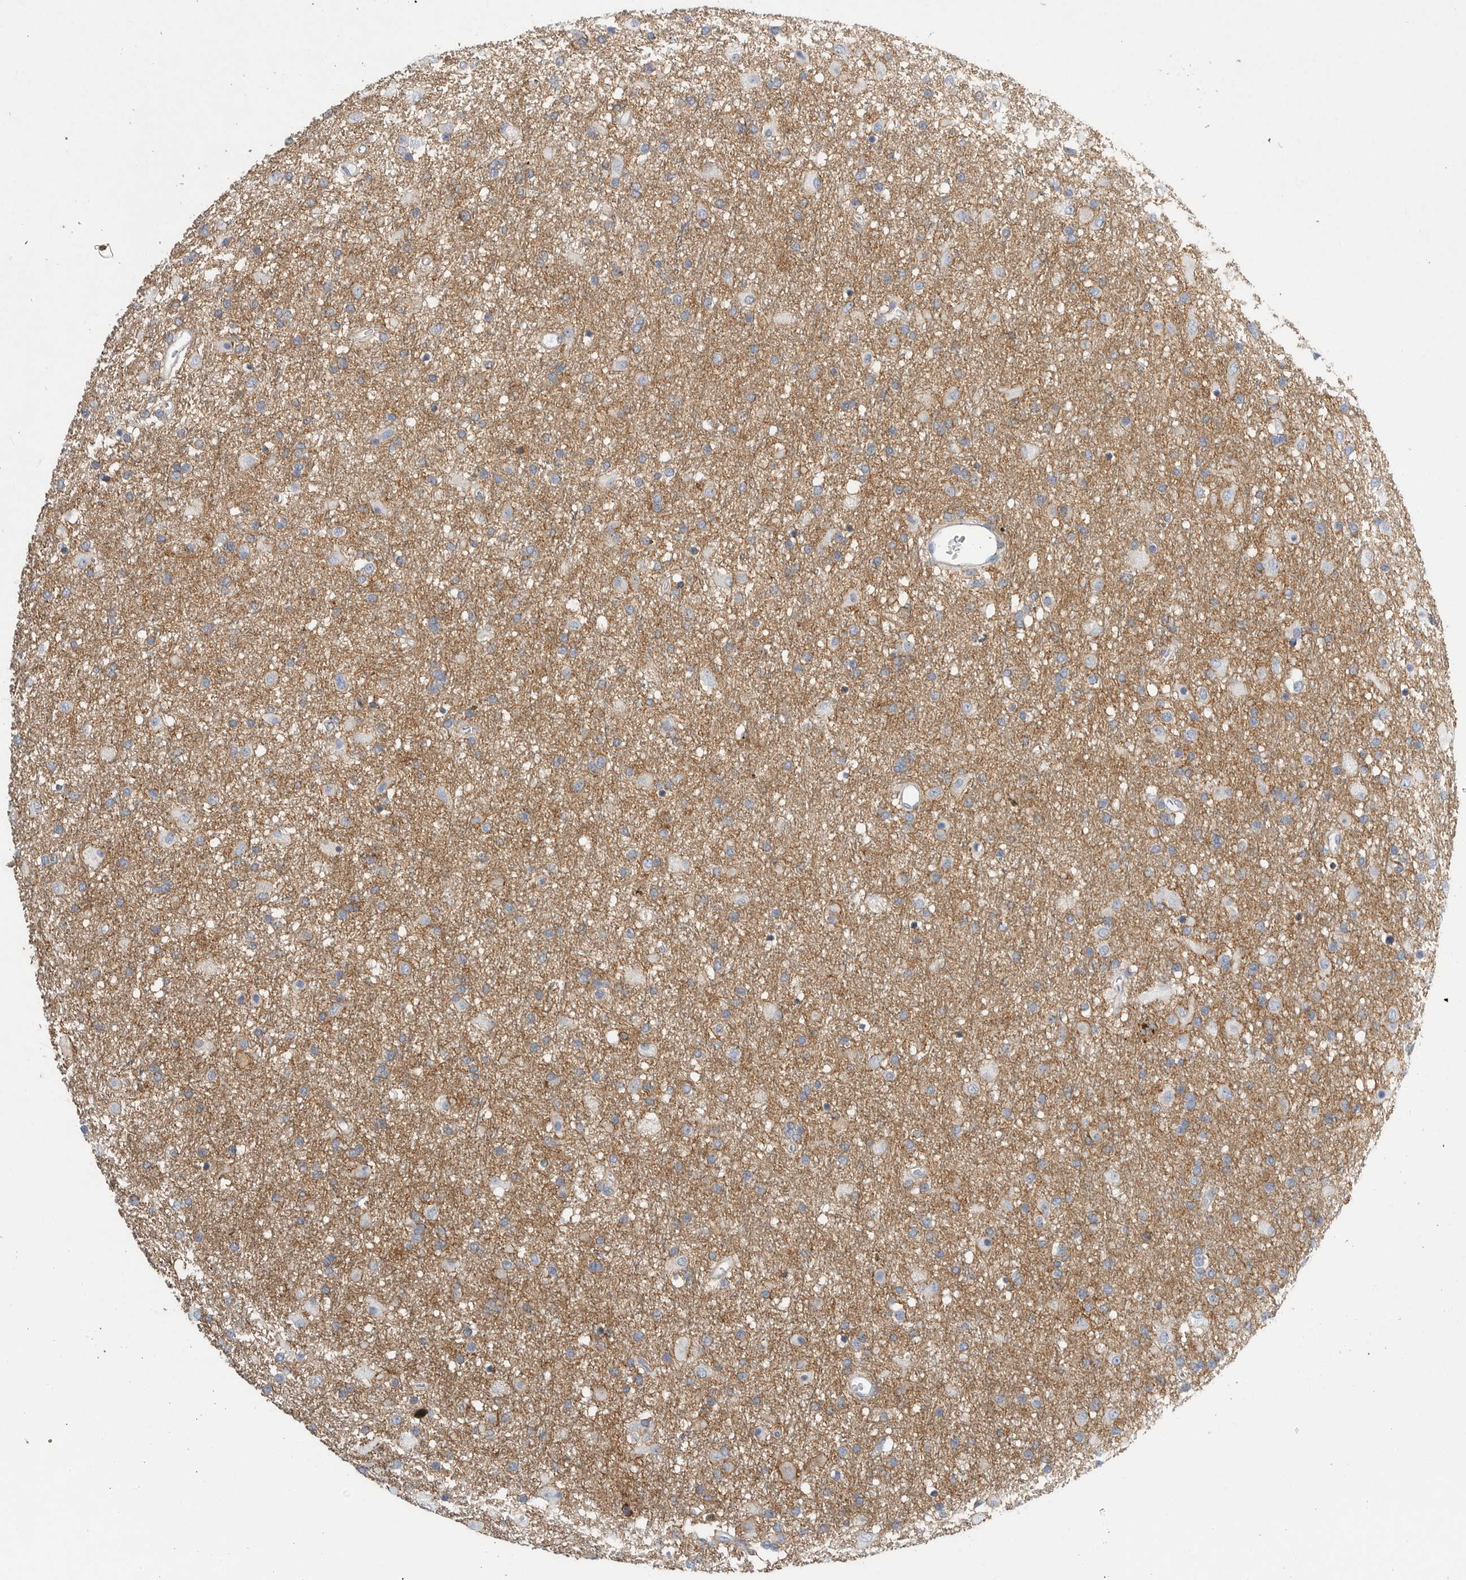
{"staining": {"intensity": "negative", "quantity": "none", "location": "none"}, "tissue": "glioma", "cell_type": "Tumor cells", "image_type": "cancer", "snomed": [{"axis": "morphology", "description": "Glioma, malignant, Low grade"}, {"axis": "topography", "description": "Brain"}], "caption": "IHC of malignant low-grade glioma shows no positivity in tumor cells.", "gene": "TNR", "patient": {"sex": "male", "age": 65}}